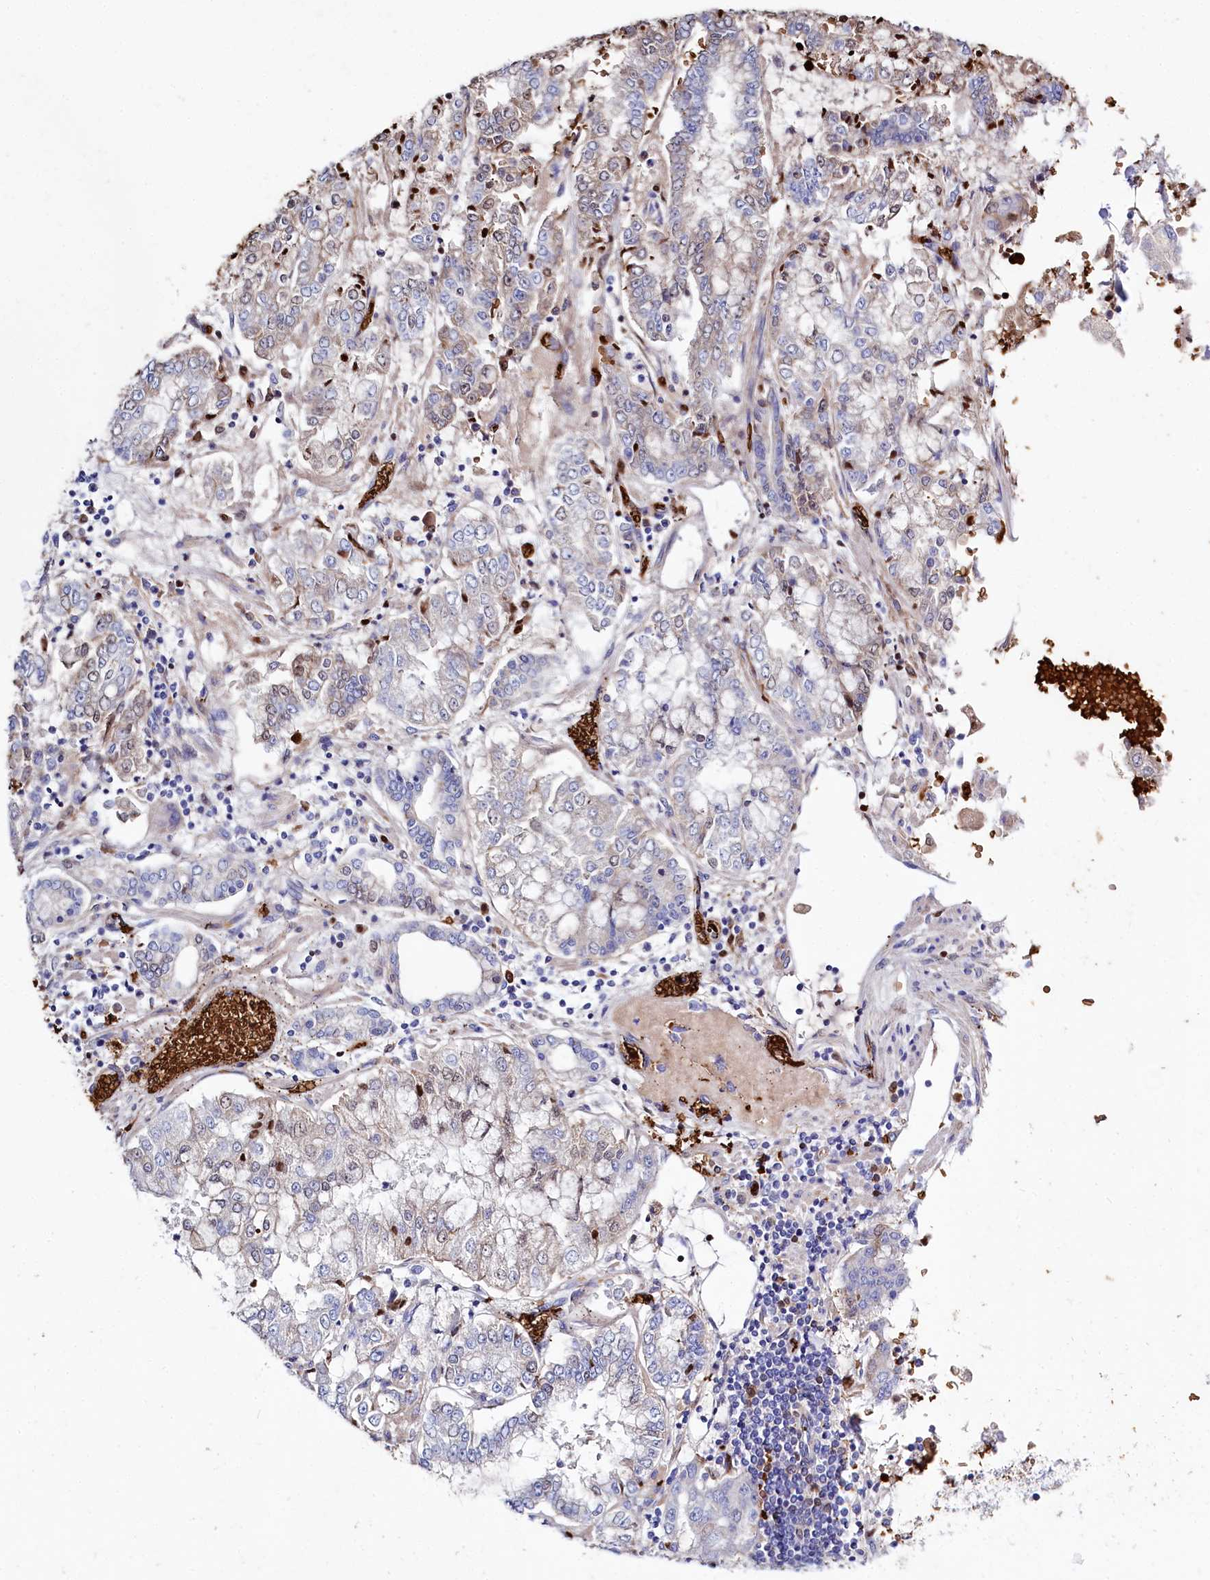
{"staining": {"intensity": "weak", "quantity": "<25%", "location": "cytoplasmic/membranous,nuclear"}, "tissue": "stomach cancer", "cell_type": "Tumor cells", "image_type": "cancer", "snomed": [{"axis": "morphology", "description": "Adenocarcinoma, NOS"}, {"axis": "topography", "description": "Stomach"}], "caption": "A high-resolution image shows immunohistochemistry (IHC) staining of stomach adenocarcinoma, which displays no significant staining in tumor cells.", "gene": "RPUSD3", "patient": {"sex": "male", "age": 76}}